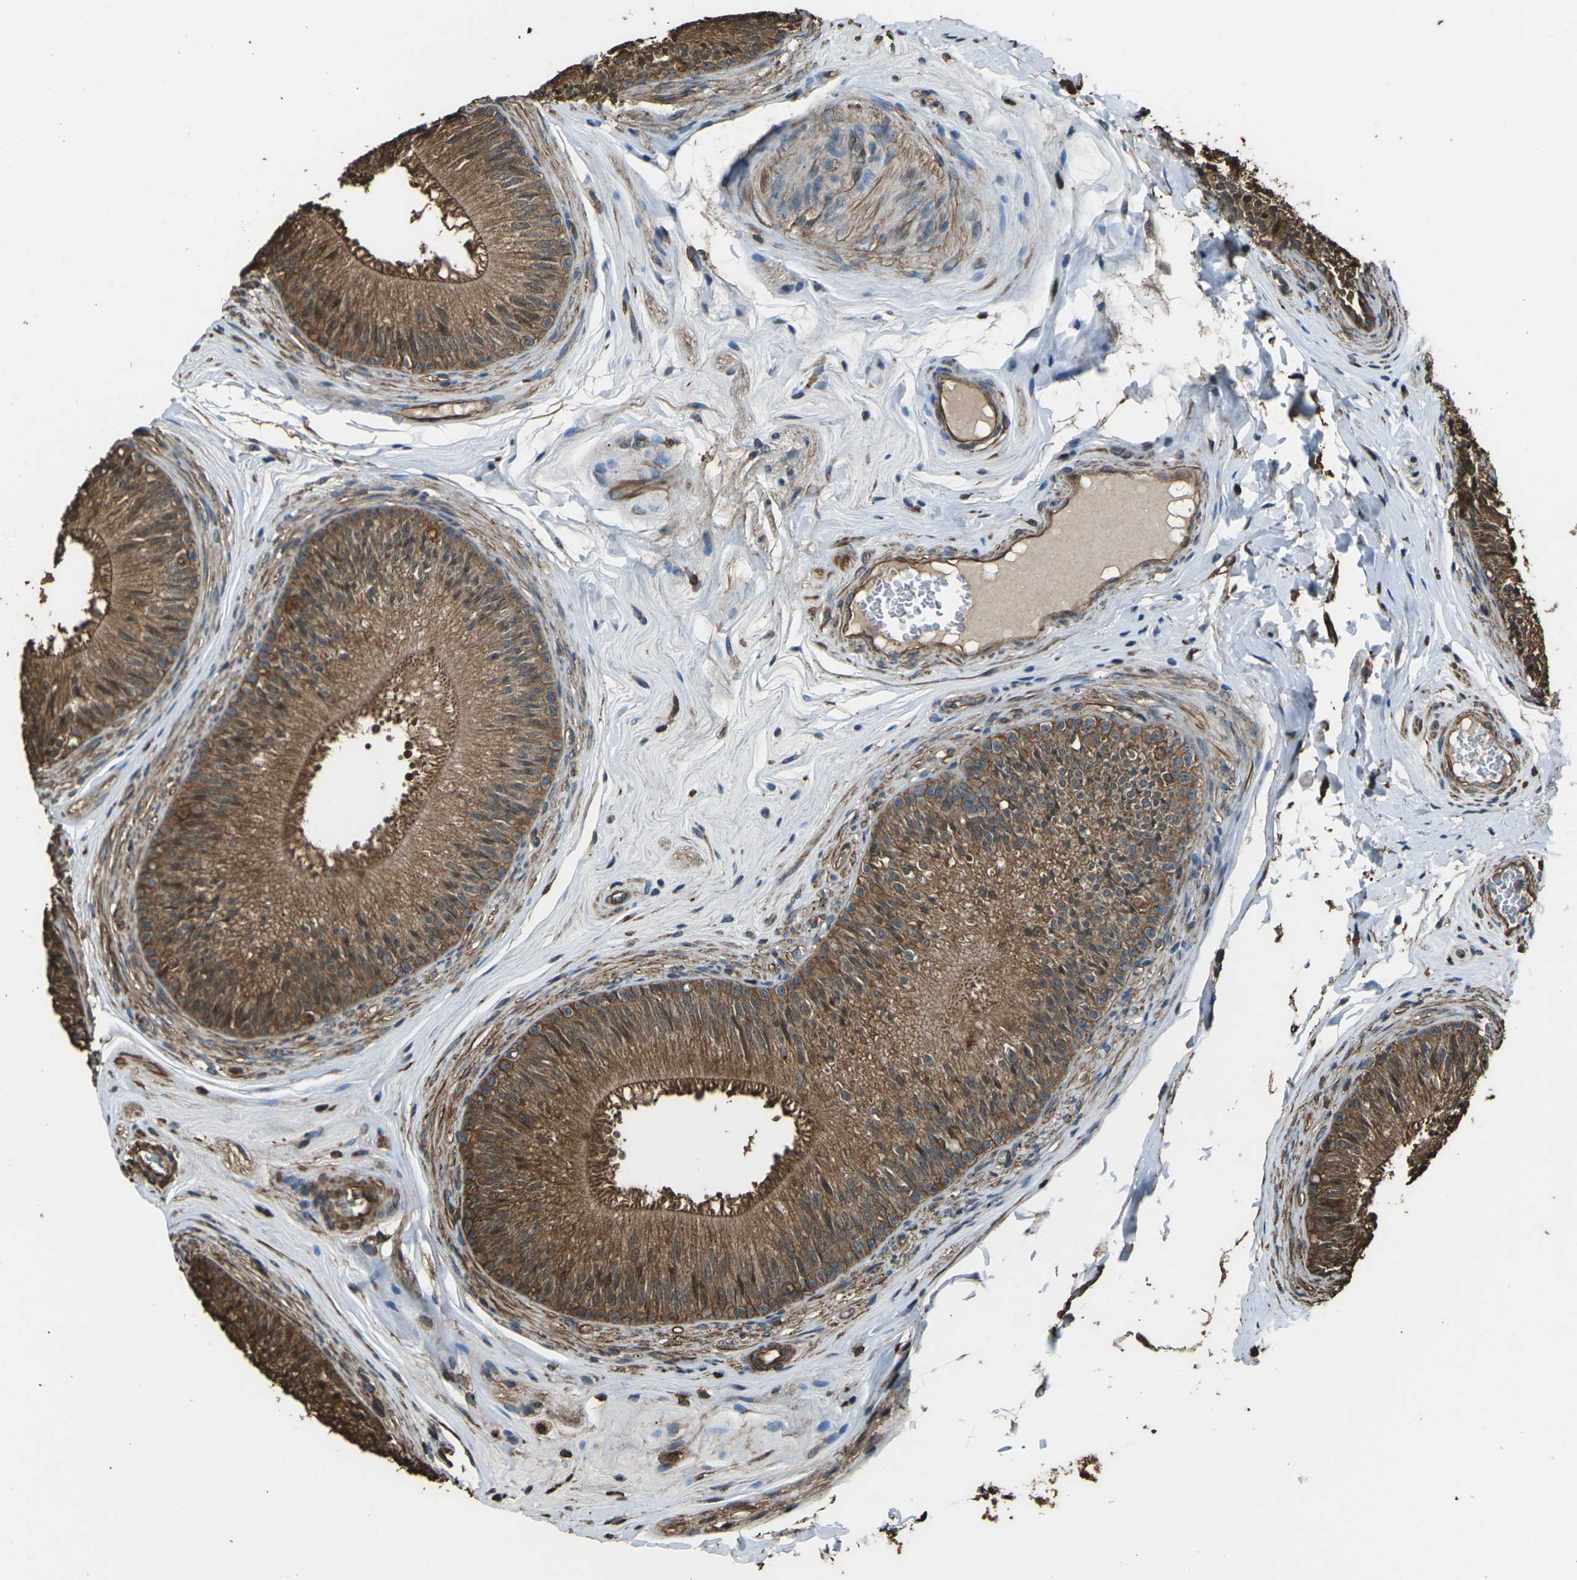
{"staining": {"intensity": "moderate", "quantity": ">75%", "location": "cytoplasmic/membranous,nuclear"}, "tissue": "epididymis", "cell_type": "Glandular cells", "image_type": "normal", "snomed": [{"axis": "morphology", "description": "Normal tissue, NOS"}, {"axis": "topography", "description": "Testis"}, {"axis": "topography", "description": "Epididymis"}], "caption": "High-power microscopy captured an immunohistochemistry (IHC) micrograph of normal epididymis, revealing moderate cytoplasmic/membranous,nuclear staining in approximately >75% of glandular cells. (Brightfield microscopy of DAB IHC at high magnification).", "gene": "DHPS", "patient": {"sex": "male", "age": 36}}